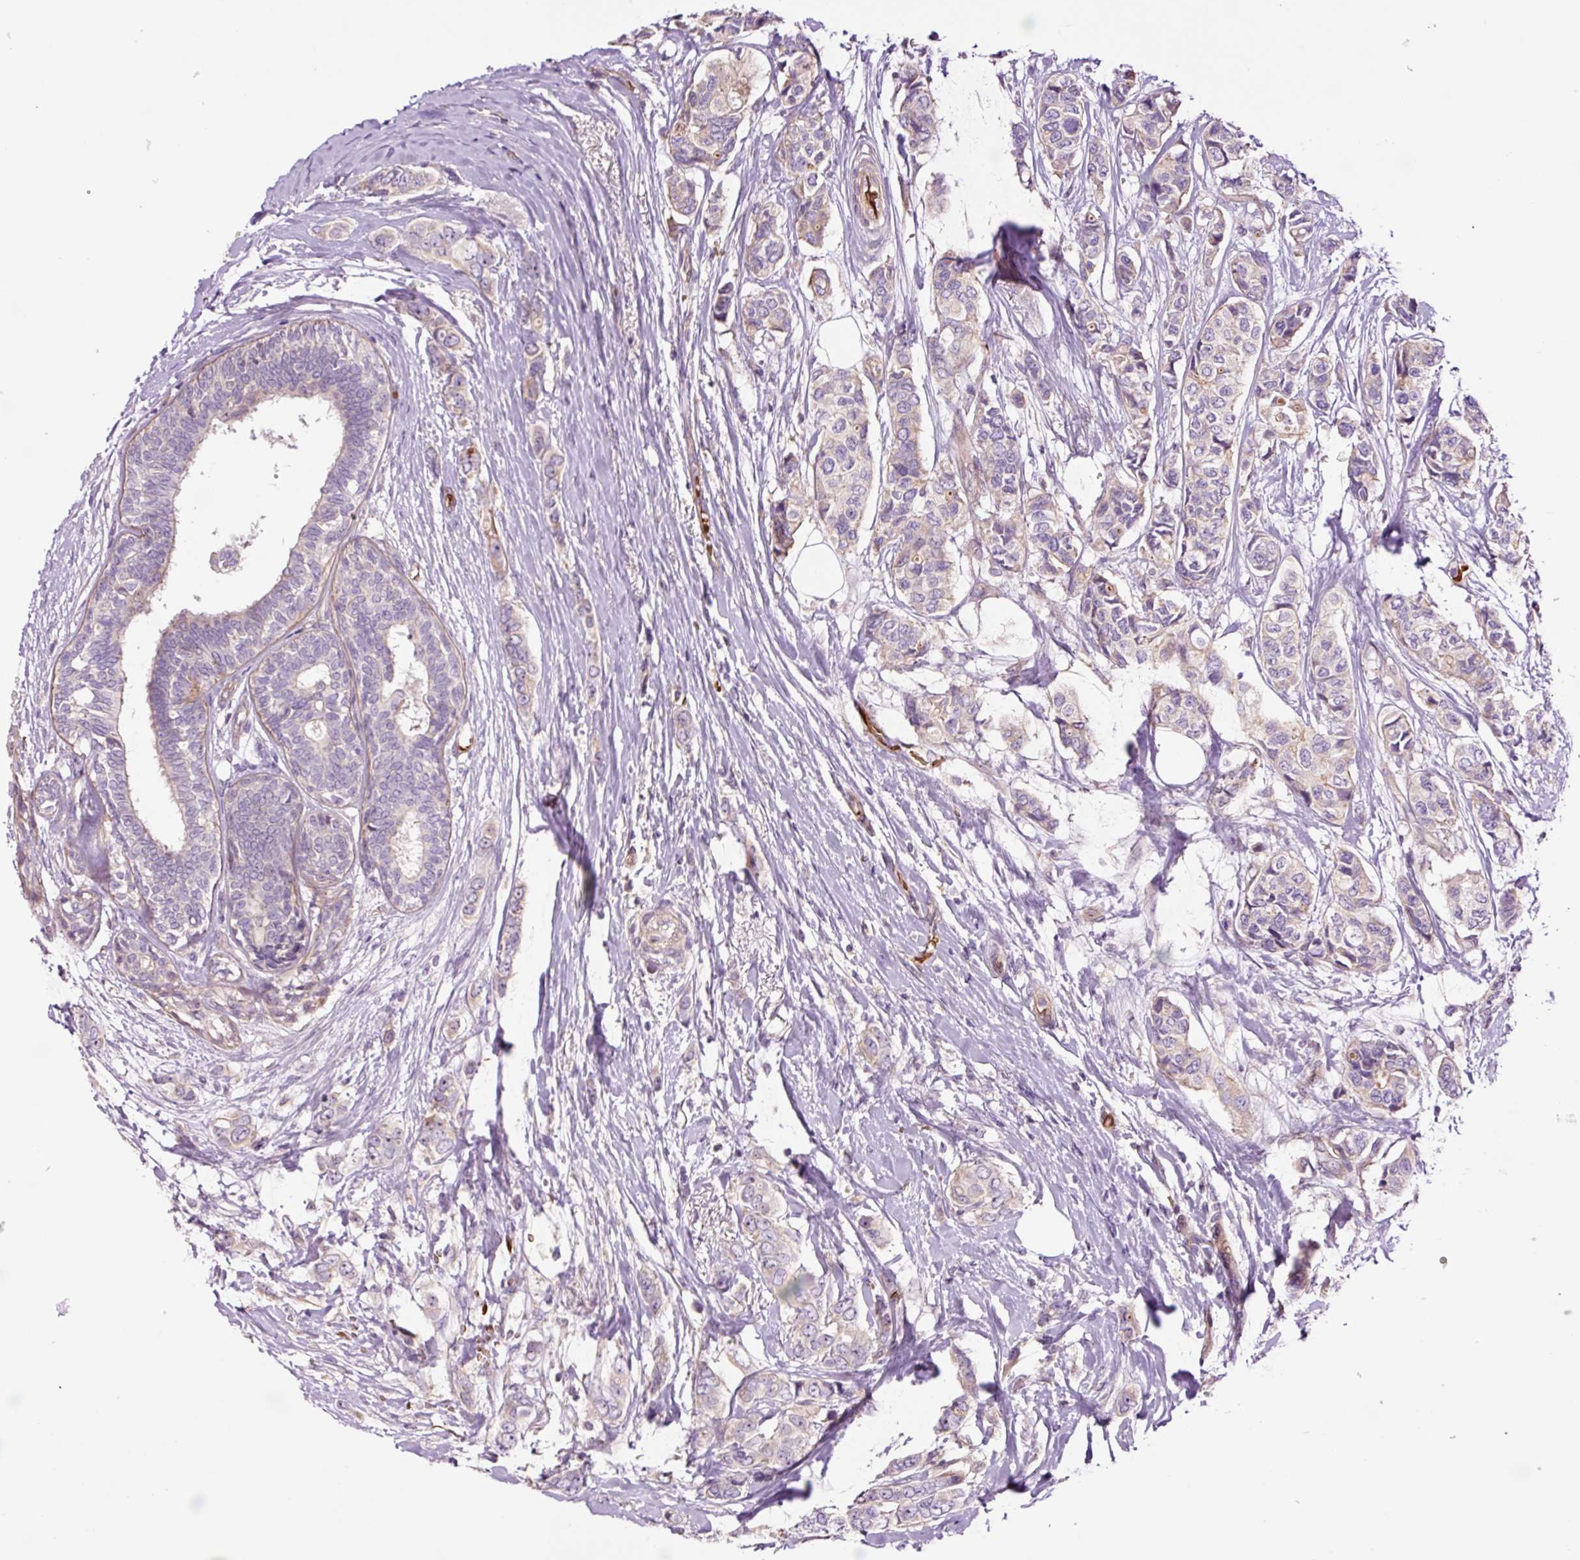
{"staining": {"intensity": "weak", "quantity": "<25%", "location": "cytoplasmic/membranous"}, "tissue": "breast cancer", "cell_type": "Tumor cells", "image_type": "cancer", "snomed": [{"axis": "morphology", "description": "Lobular carcinoma"}, {"axis": "topography", "description": "Breast"}], "caption": "High magnification brightfield microscopy of breast lobular carcinoma stained with DAB (brown) and counterstained with hematoxylin (blue): tumor cells show no significant positivity.", "gene": "TMEM235", "patient": {"sex": "female", "age": 51}}